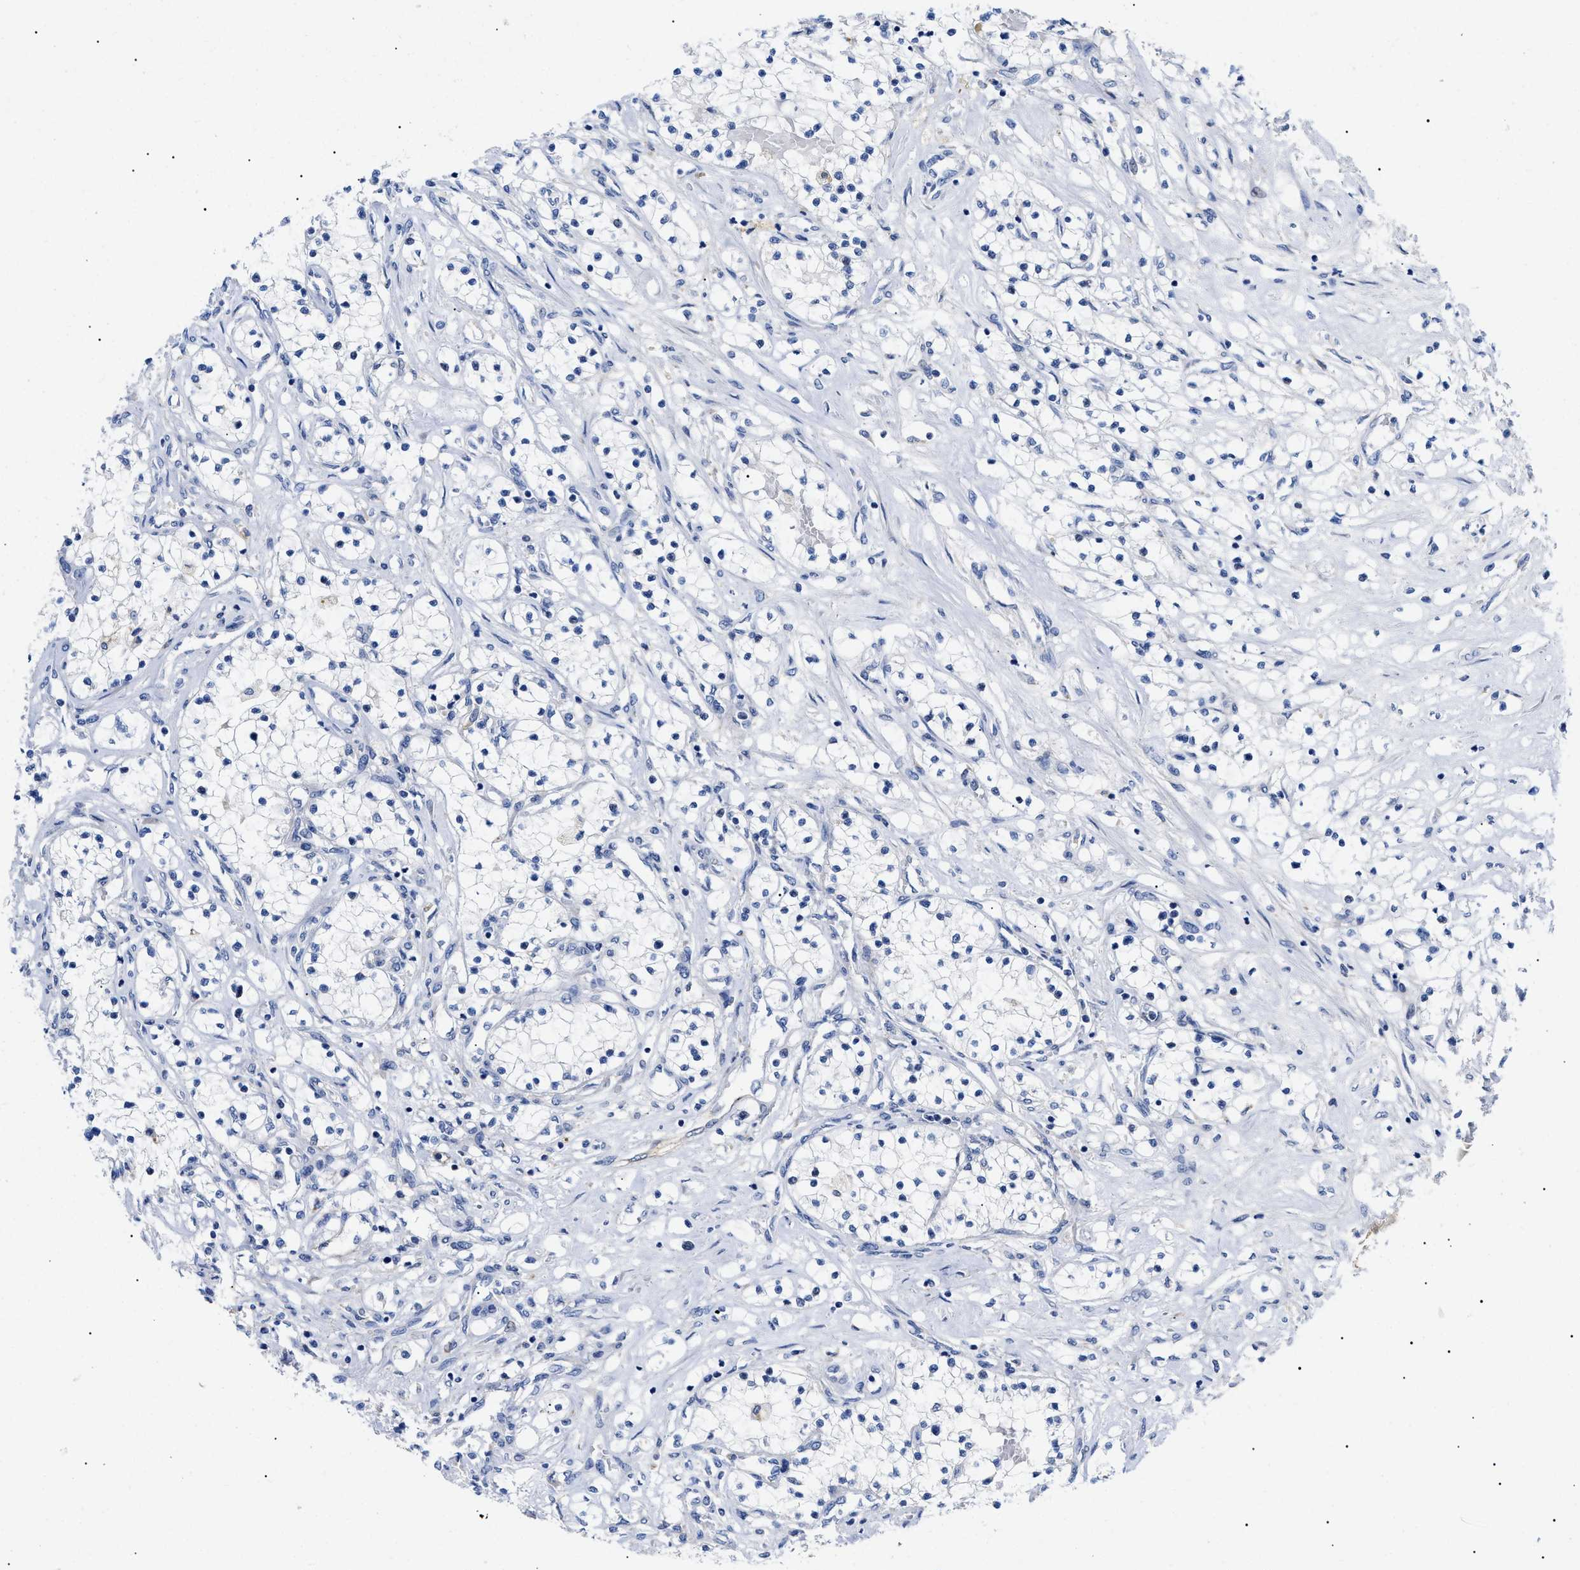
{"staining": {"intensity": "negative", "quantity": "none", "location": "none"}, "tissue": "renal cancer", "cell_type": "Tumor cells", "image_type": "cancer", "snomed": [{"axis": "morphology", "description": "Adenocarcinoma, NOS"}, {"axis": "topography", "description": "Kidney"}], "caption": "Adenocarcinoma (renal) was stained to show a protein in brown. There is no significant positivity in tumor cells.", "gene": "ACKR1", "patient": {"sex": "male", "age": 68}}